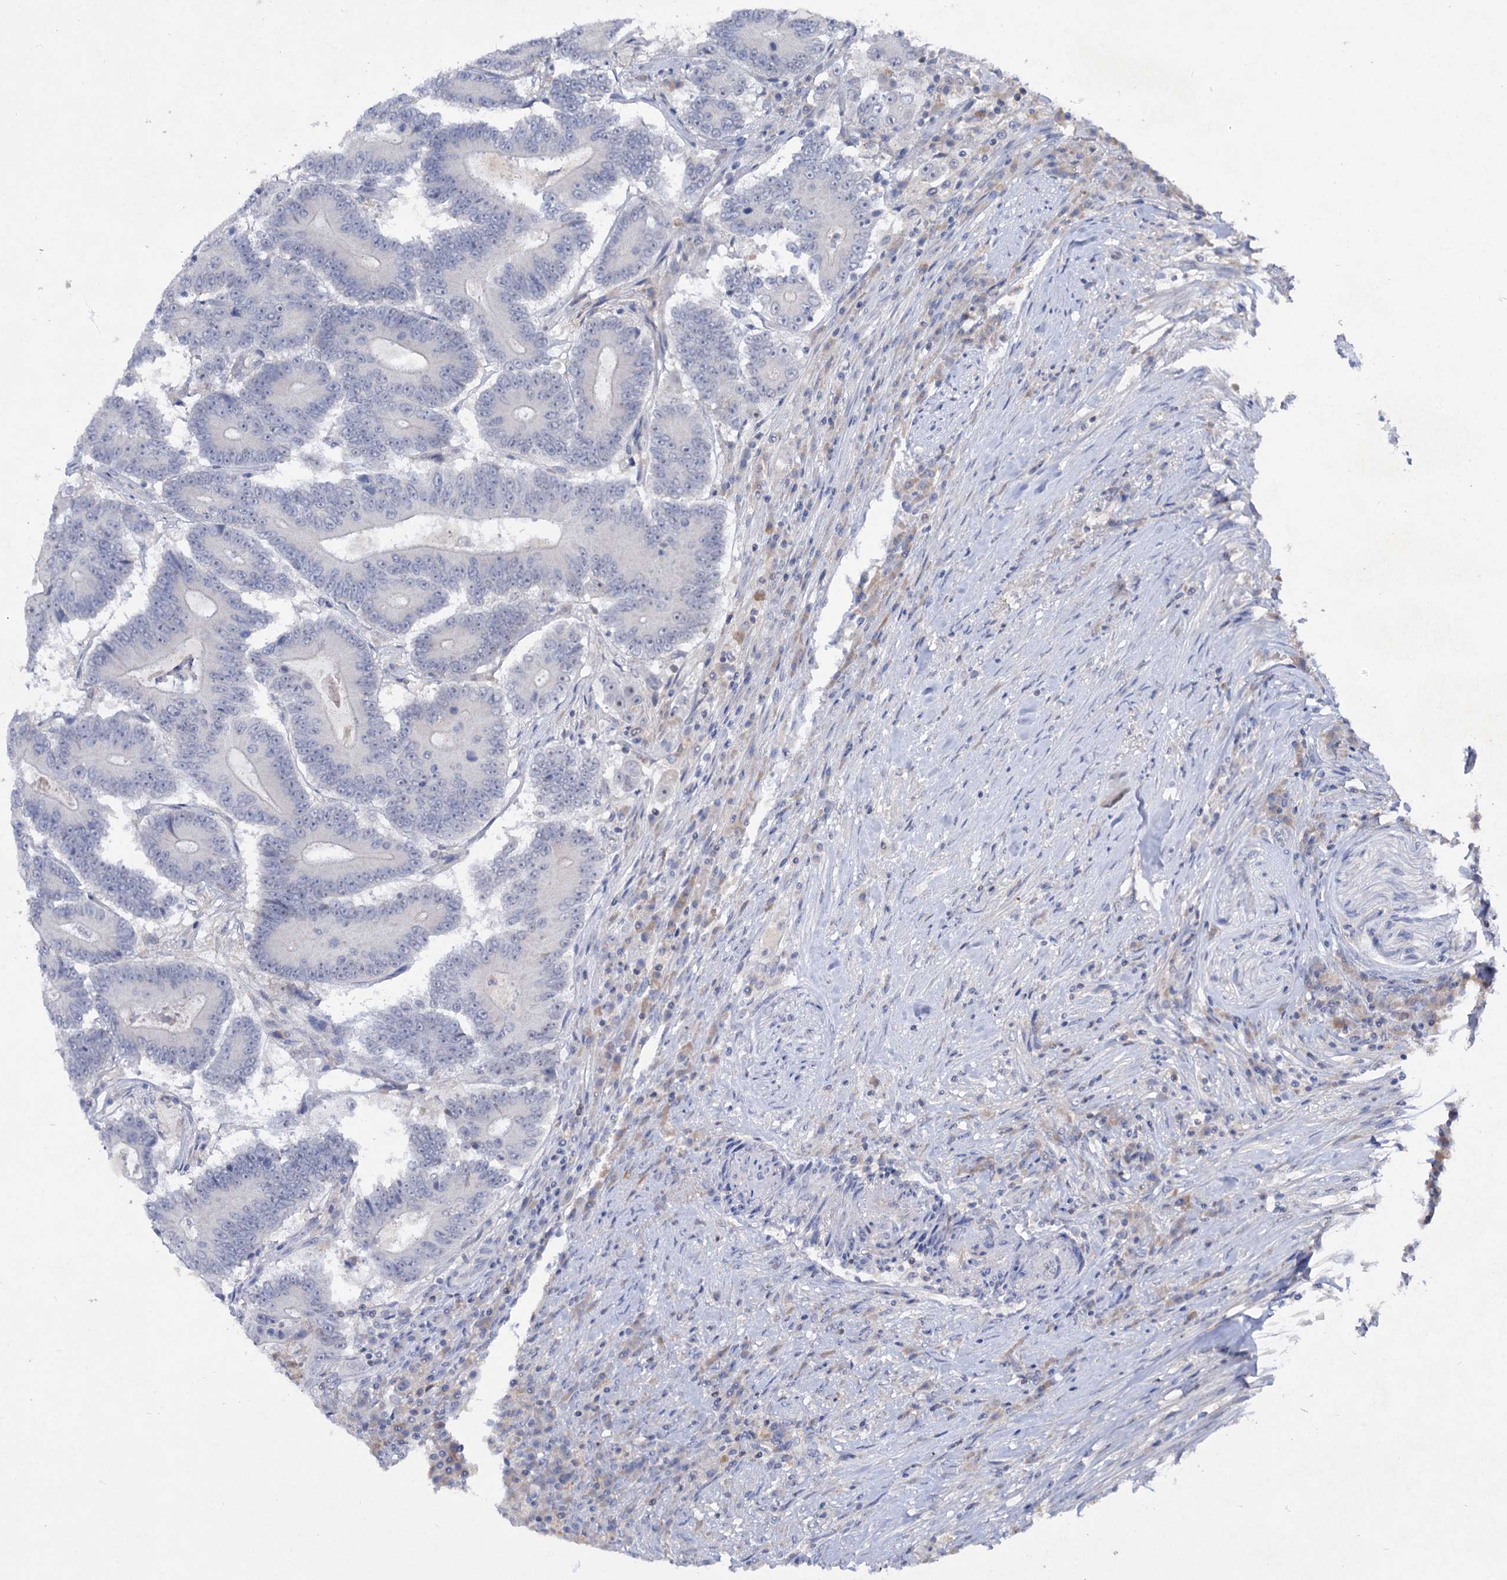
{"staining": {"intensity": "negative", "quantity": "none", "location": "none"}, "tissue": "colorectal cancer", "cell_type": "Tumor cells", "image_type": "cancer", "snomed": [{"axis": "morphology", "description": "Adenocarcinoma, NOS"}, {"axis": "topography", "description": "Colon"}], "caption": "Colorectal cancer was stained to show a protein in brown. There is no significant expression in tumor cells.", "gene": "ATP4A", "patient": {"sex": "male", "age": 83}}